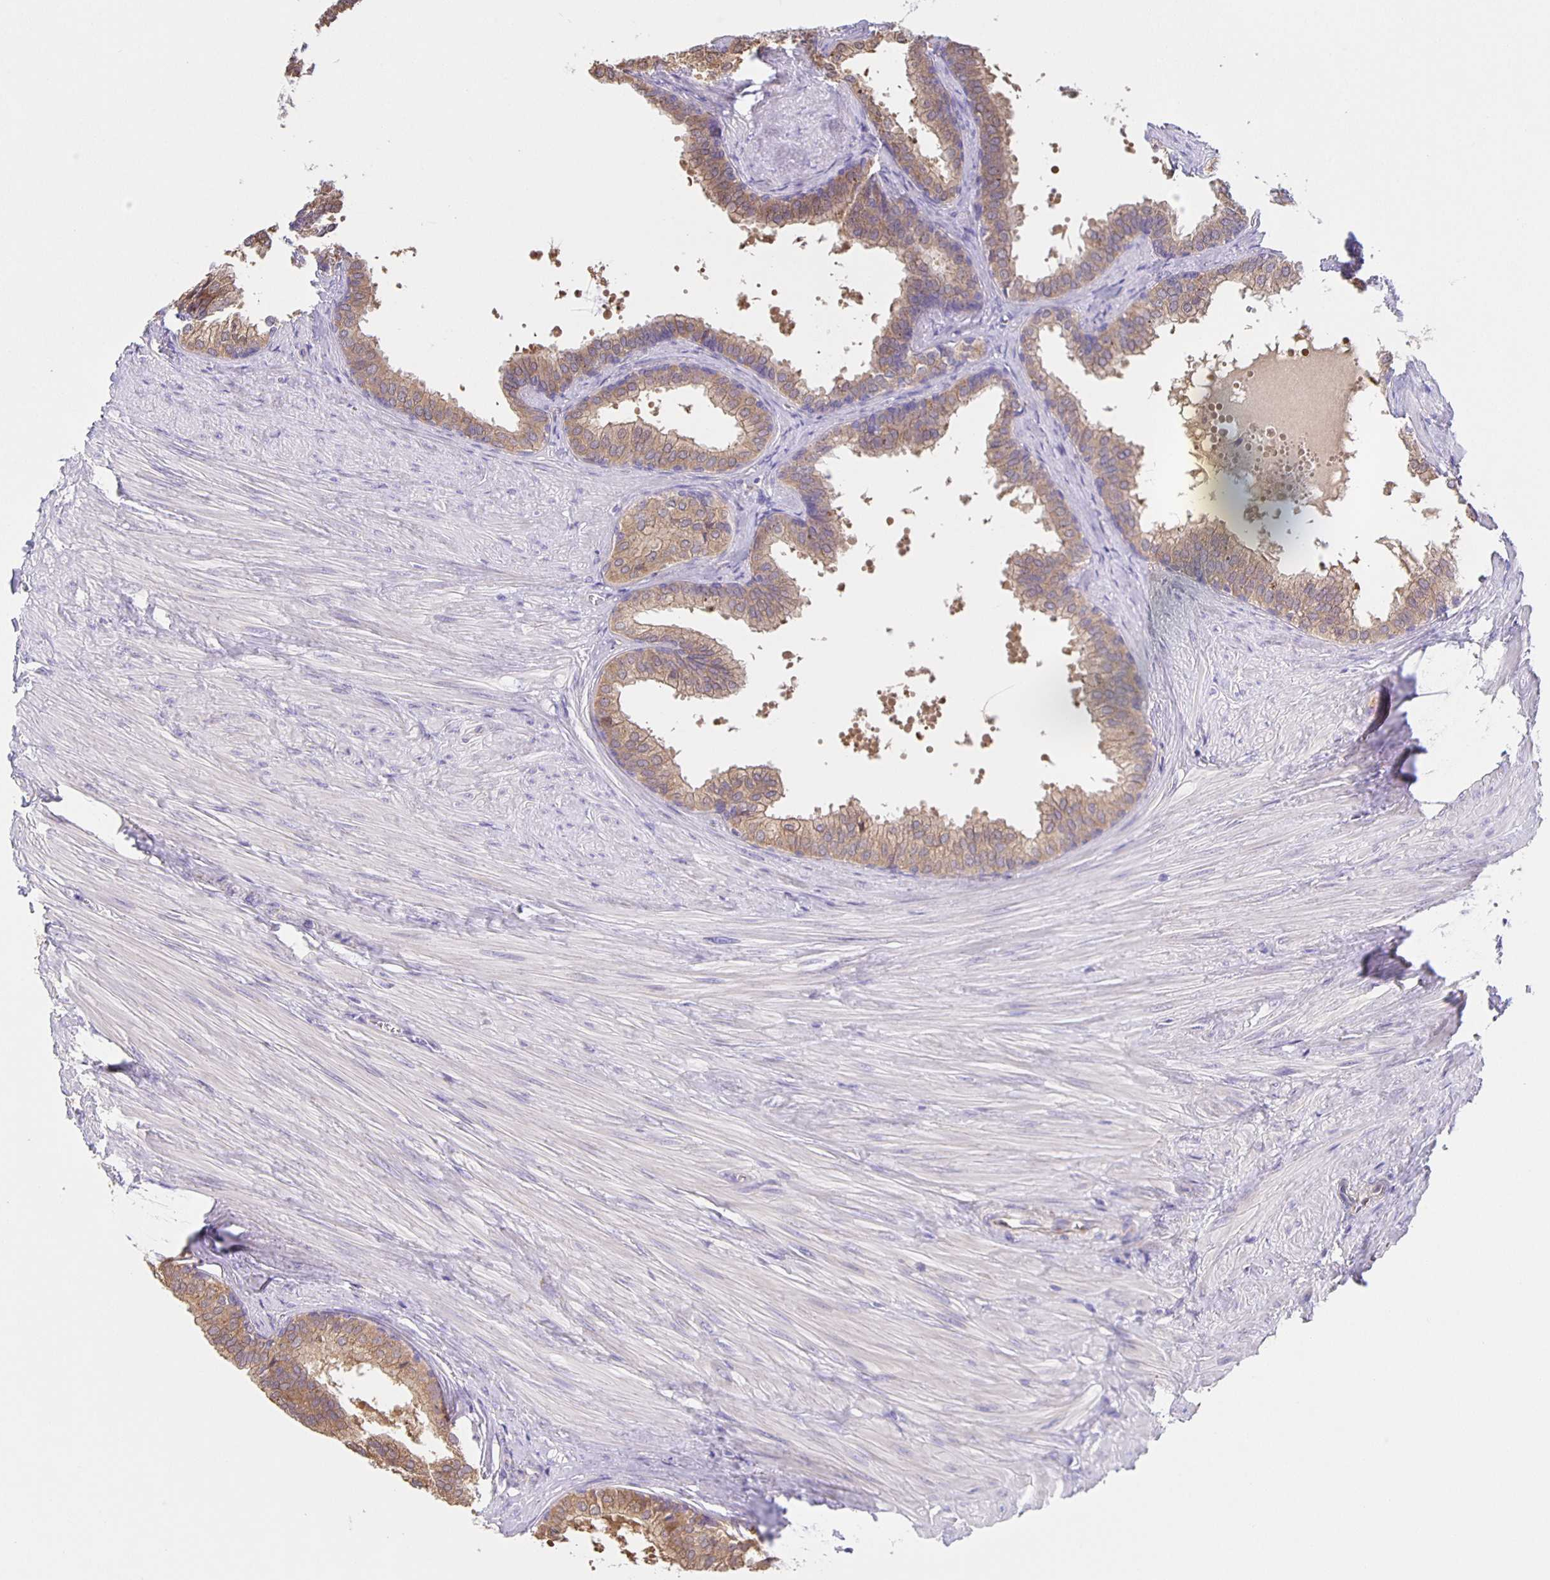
{"staining": {"intensity": "weak", "quantity": ">75%", "location": "cytoplasmic/membranous"}, "tissue": "prostate", "cell_type": "Glandular cells", "image_type": "normal", "snomed": [{"axis": "morphology", "description": "Normal tissue, NOS"}, {"axis": "topography", "description": "Prostate"}, {"axis": "topography", "description": "Peripheral nerve tissue"}], "caption": "Immunohistochemical staining of benign prostate exhibits >75% levels of weak cytoplasmic/membranous protein expression in approximately >75% of glandular cells. The staining was performed using DAB to visualize the protein expression in brown, while the nuclei were stained in blue with hematoxylin (Magnification: 20x).", "gene": "JMJD4", "patient": {"sex": "male", "age": 55}}